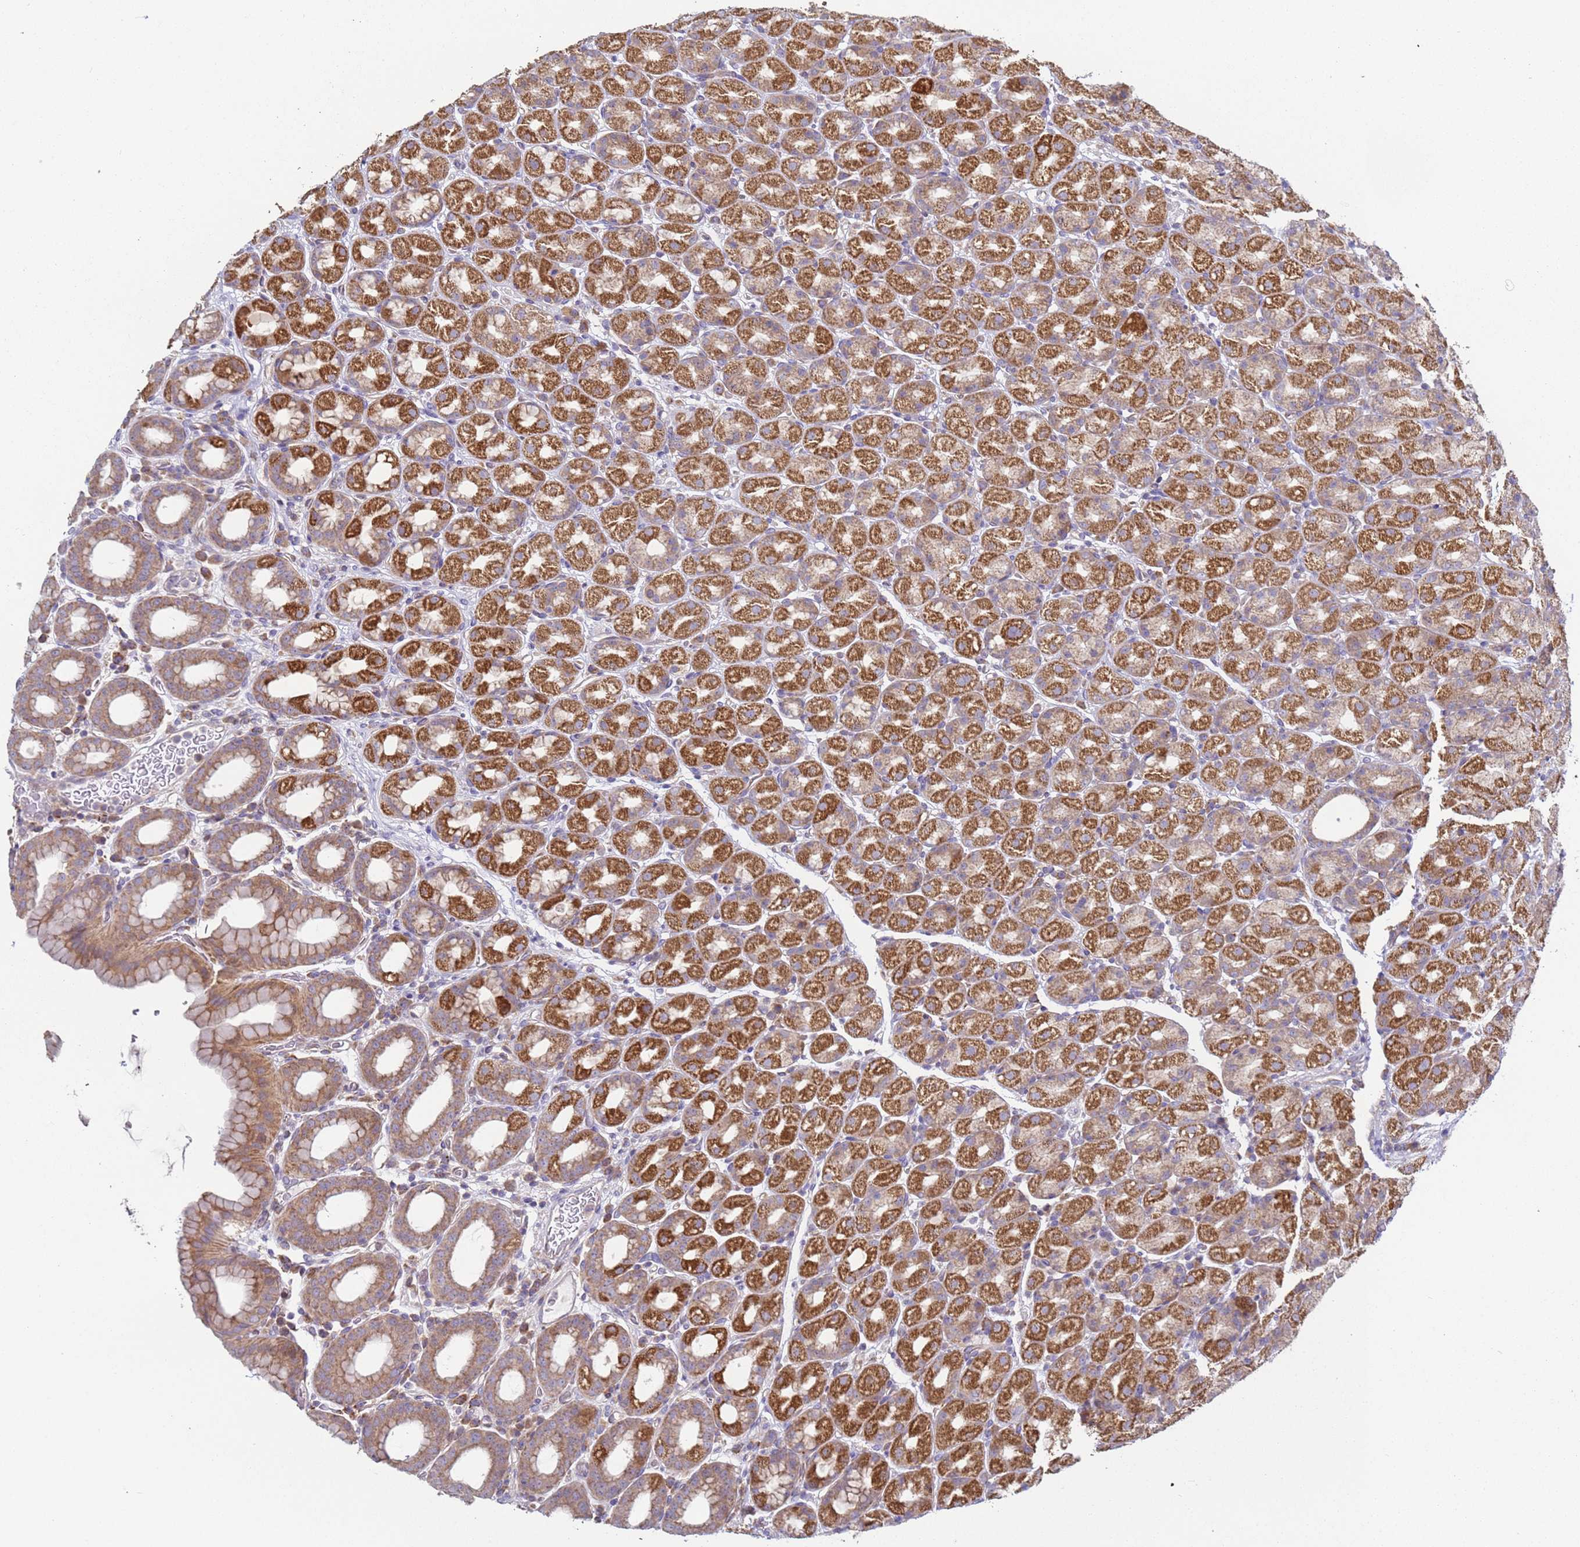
{"staining": {"intensity": "moderate", "quantity": ">75%", "location": "cytoplasmic/membranous"}, "tissue": "stomach", "cell_type": "Glandular cells", "image_type": "normal", "snomed": [{"axis": "morphology", "description": "Normal tissue, NOS"}, {"axis": "topography", "description": "Stomach, upper"}], "caption": "IHC image of normal stomach: stomach stained using IHC exhibits medium levels of moderate protein expression localized specifically in the cytoplasmic/membranous of glandular cells, appearing as a cytoplasmic/membranous brown color.", "gene": "DIP2B", "patient": {"sex": "male", "age": 68}}